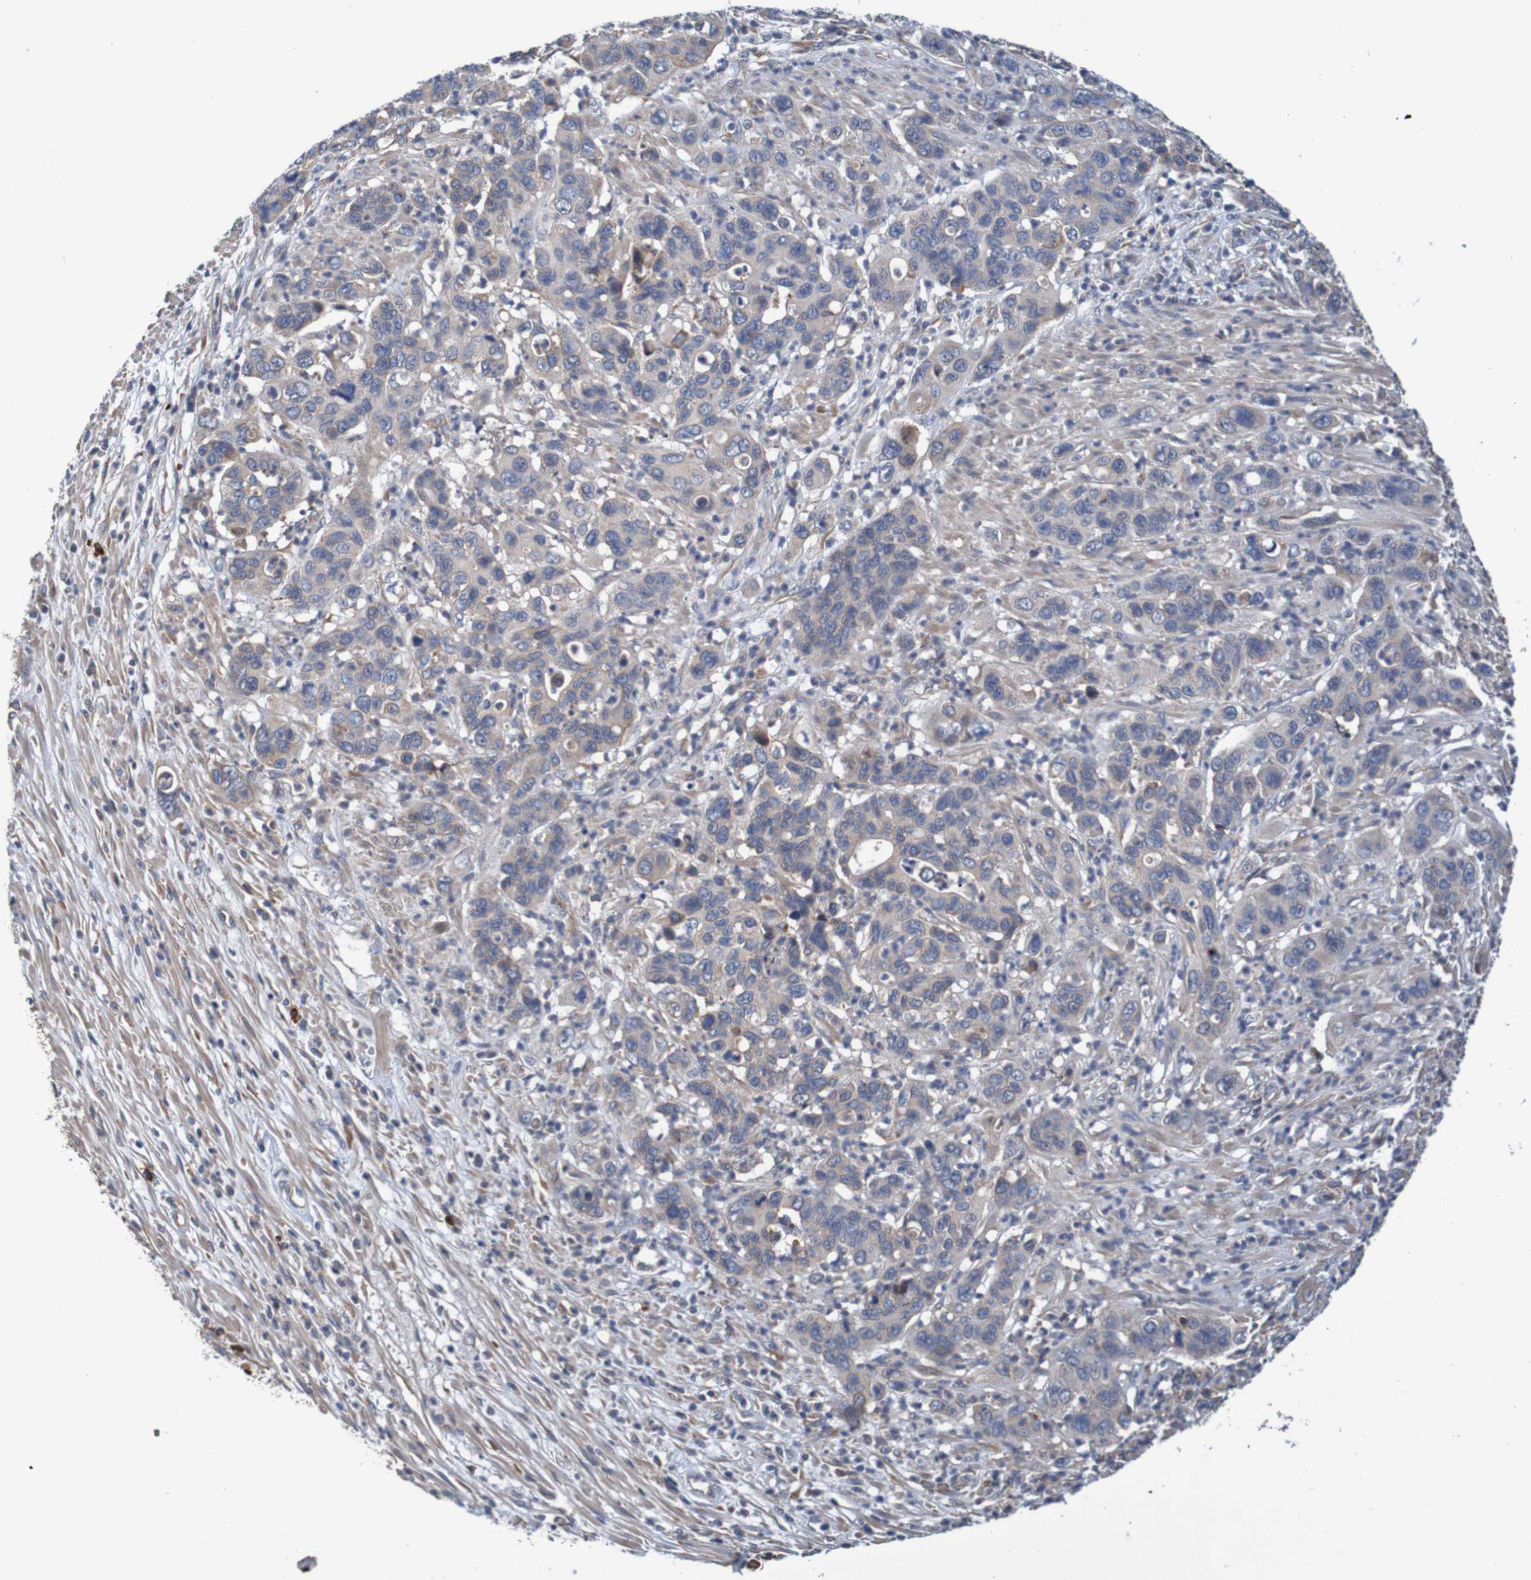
{"staining": {"intensity": "strong", "quantity": "<25%", "location": "cytoplasmic/membranous"}, "tissue": "pancreatic cancer", "cell_type": "Tumor cells", "image_type": "cancer", "snomed": [{"axis": "morphology", "description": "Adenocarcinoma, NOS"}, {"axis": "topography", "description": "Pancreas"}], "caption": "Adenocarcinoma (pancreatic) stained with a protein marker displays strong staining in tumor cells.", "gene": "CLDN18", "patient": {"sex": "female", "age": 71}}